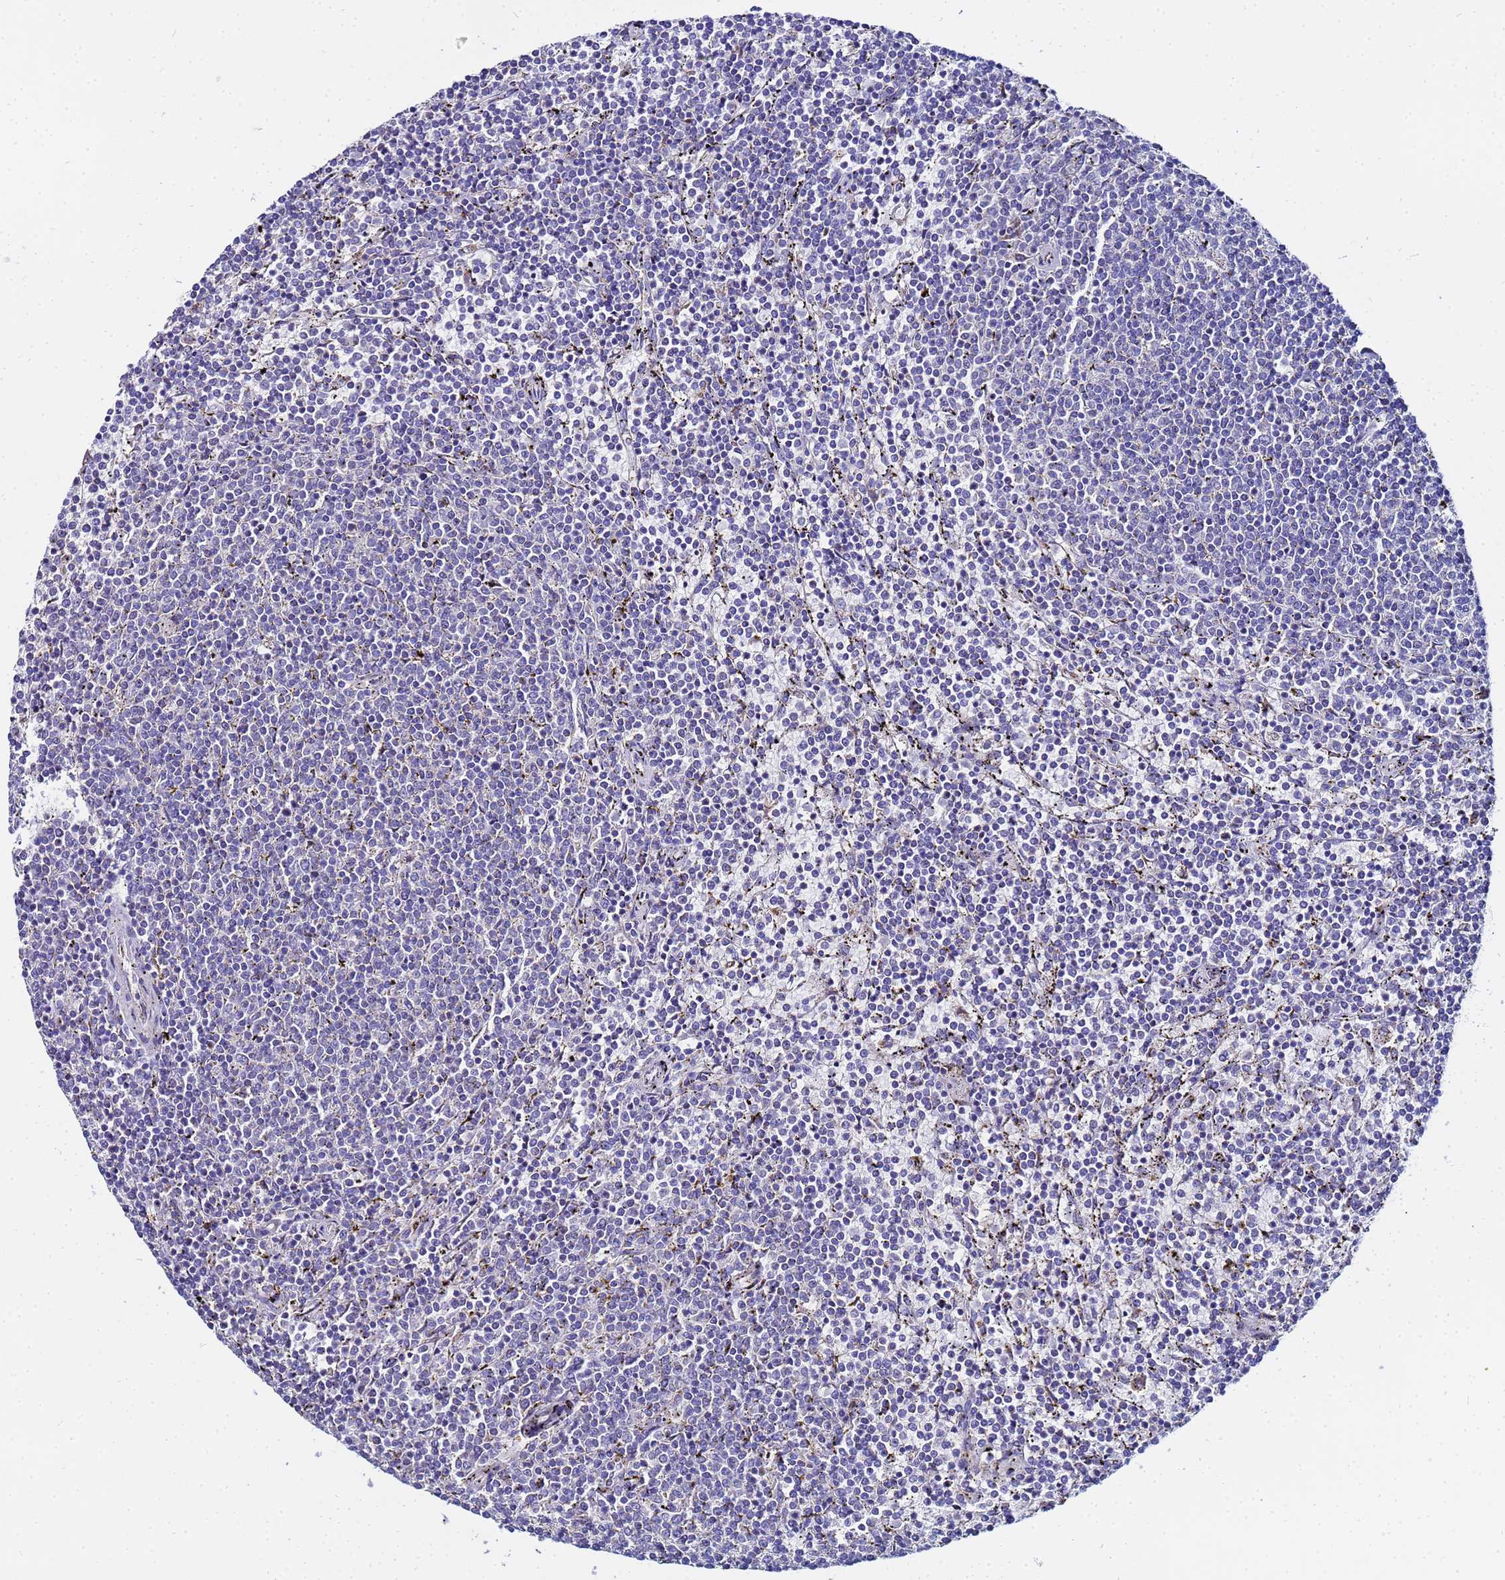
{"staining": {"intensity": "negative", "quantity": "none", "location": "none"}, "tissue": "lymphoma", "cell_type": "Tumor cells", "image_type": "cancer", "snomed": [{"axis": "morphology", "description": "Malignant lymphoma, non-Hodgkin's type, Low grade"}, {"axis": "topography", "description": "Spleen"}], "caption": "DAB immunohistochemical staining of lymphoma displays no significant expression in tumor cells. Brightfield microscopy of IHC stained with DAB (brown) and hematoxylin (blue), captured at high magnification.", "gene": "FAHD2A", "patient": {"sex": "female", "age": 50}}